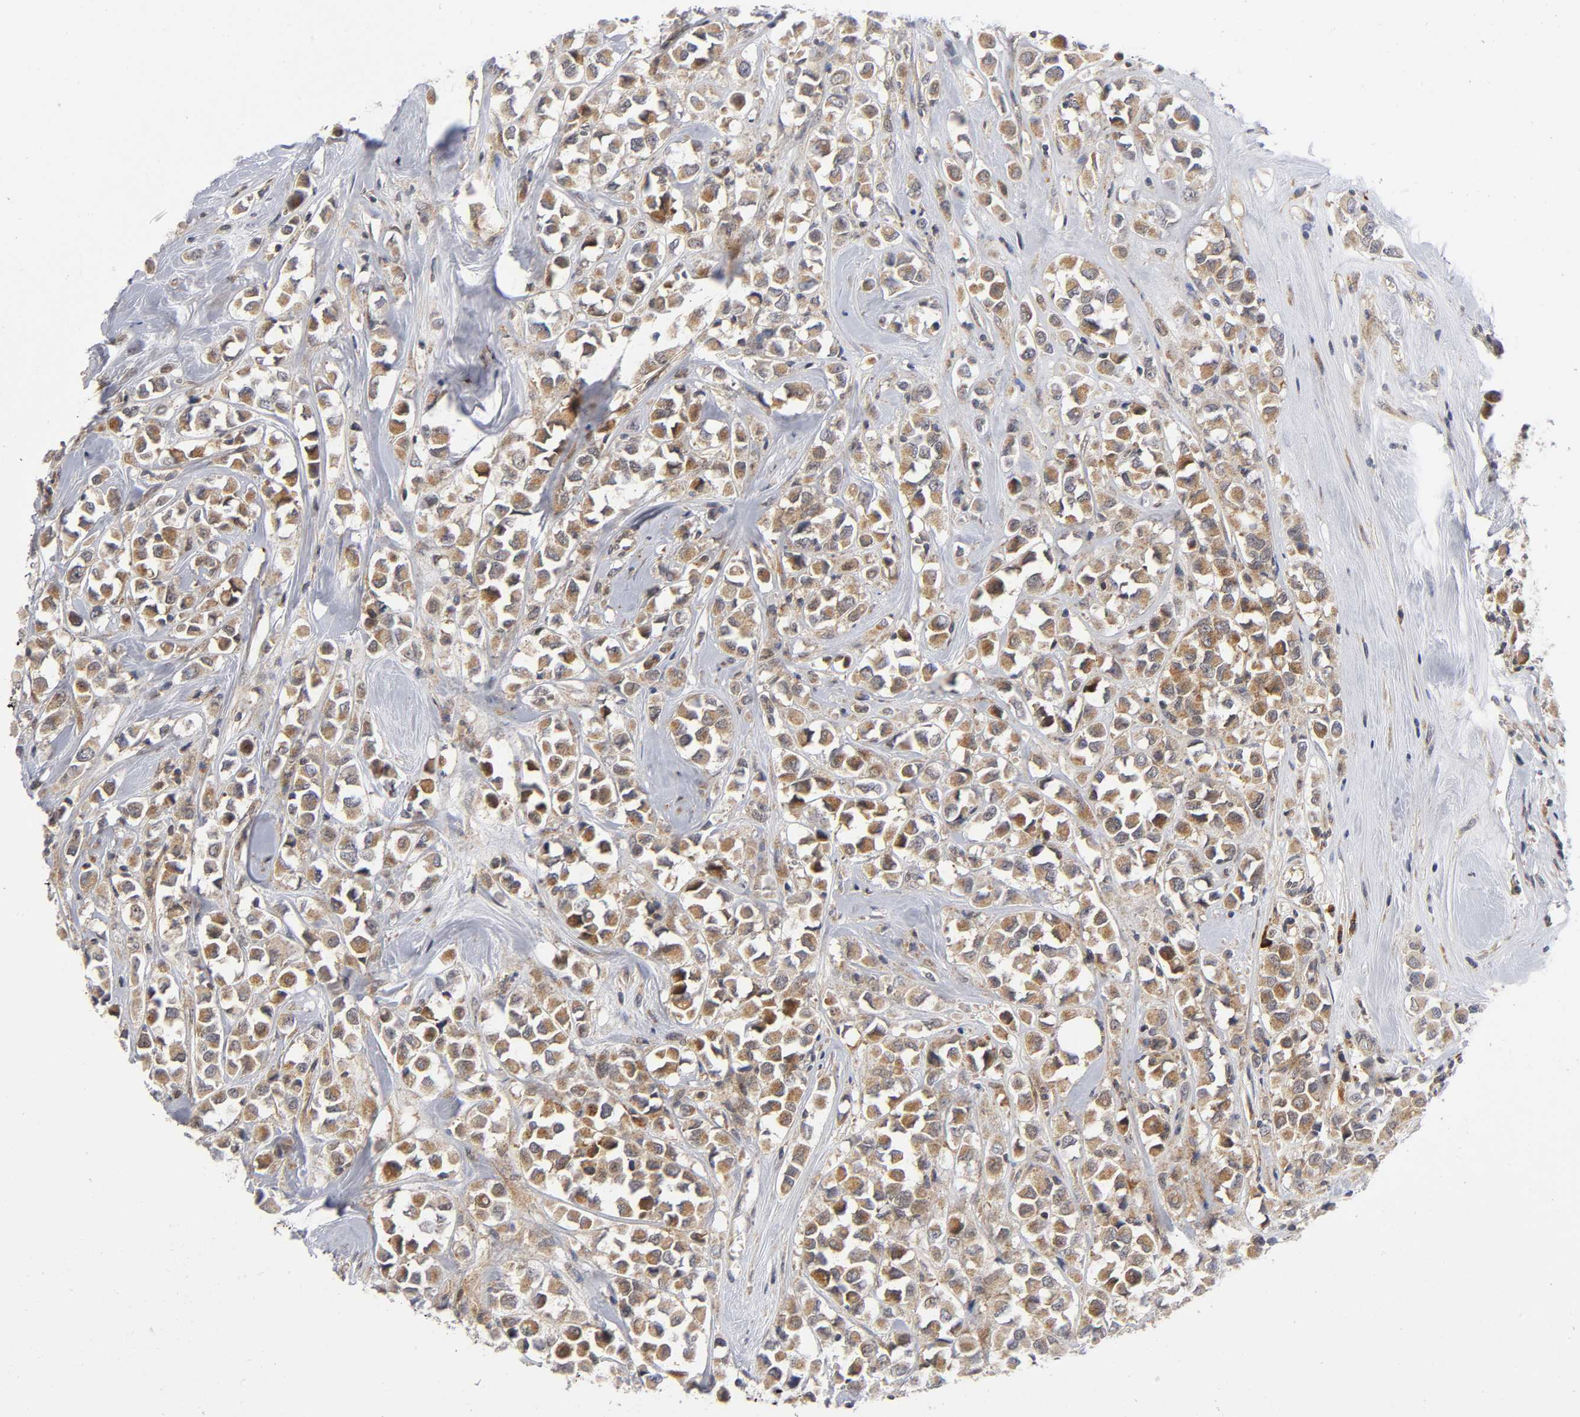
{"staining": {"intensity": "moderate", "quantity": ">75%", "location": "cytoplasmic/membranous"}, "tissue": "breast cancer", "cell_type": "Tumor cells", "image_type": "cancer", "snomed": [{"axis": "morphology", "description": "Duct carcinoma"}, {"axis": "topography", "description": "Breast"}], "caption": "A brown stain labels moderate cytoplasmic/membranous positivity of a protein in human breast cancer tumor cells.", "gene": "EIF5", "patient": {"sex": "female", "age": 61}}